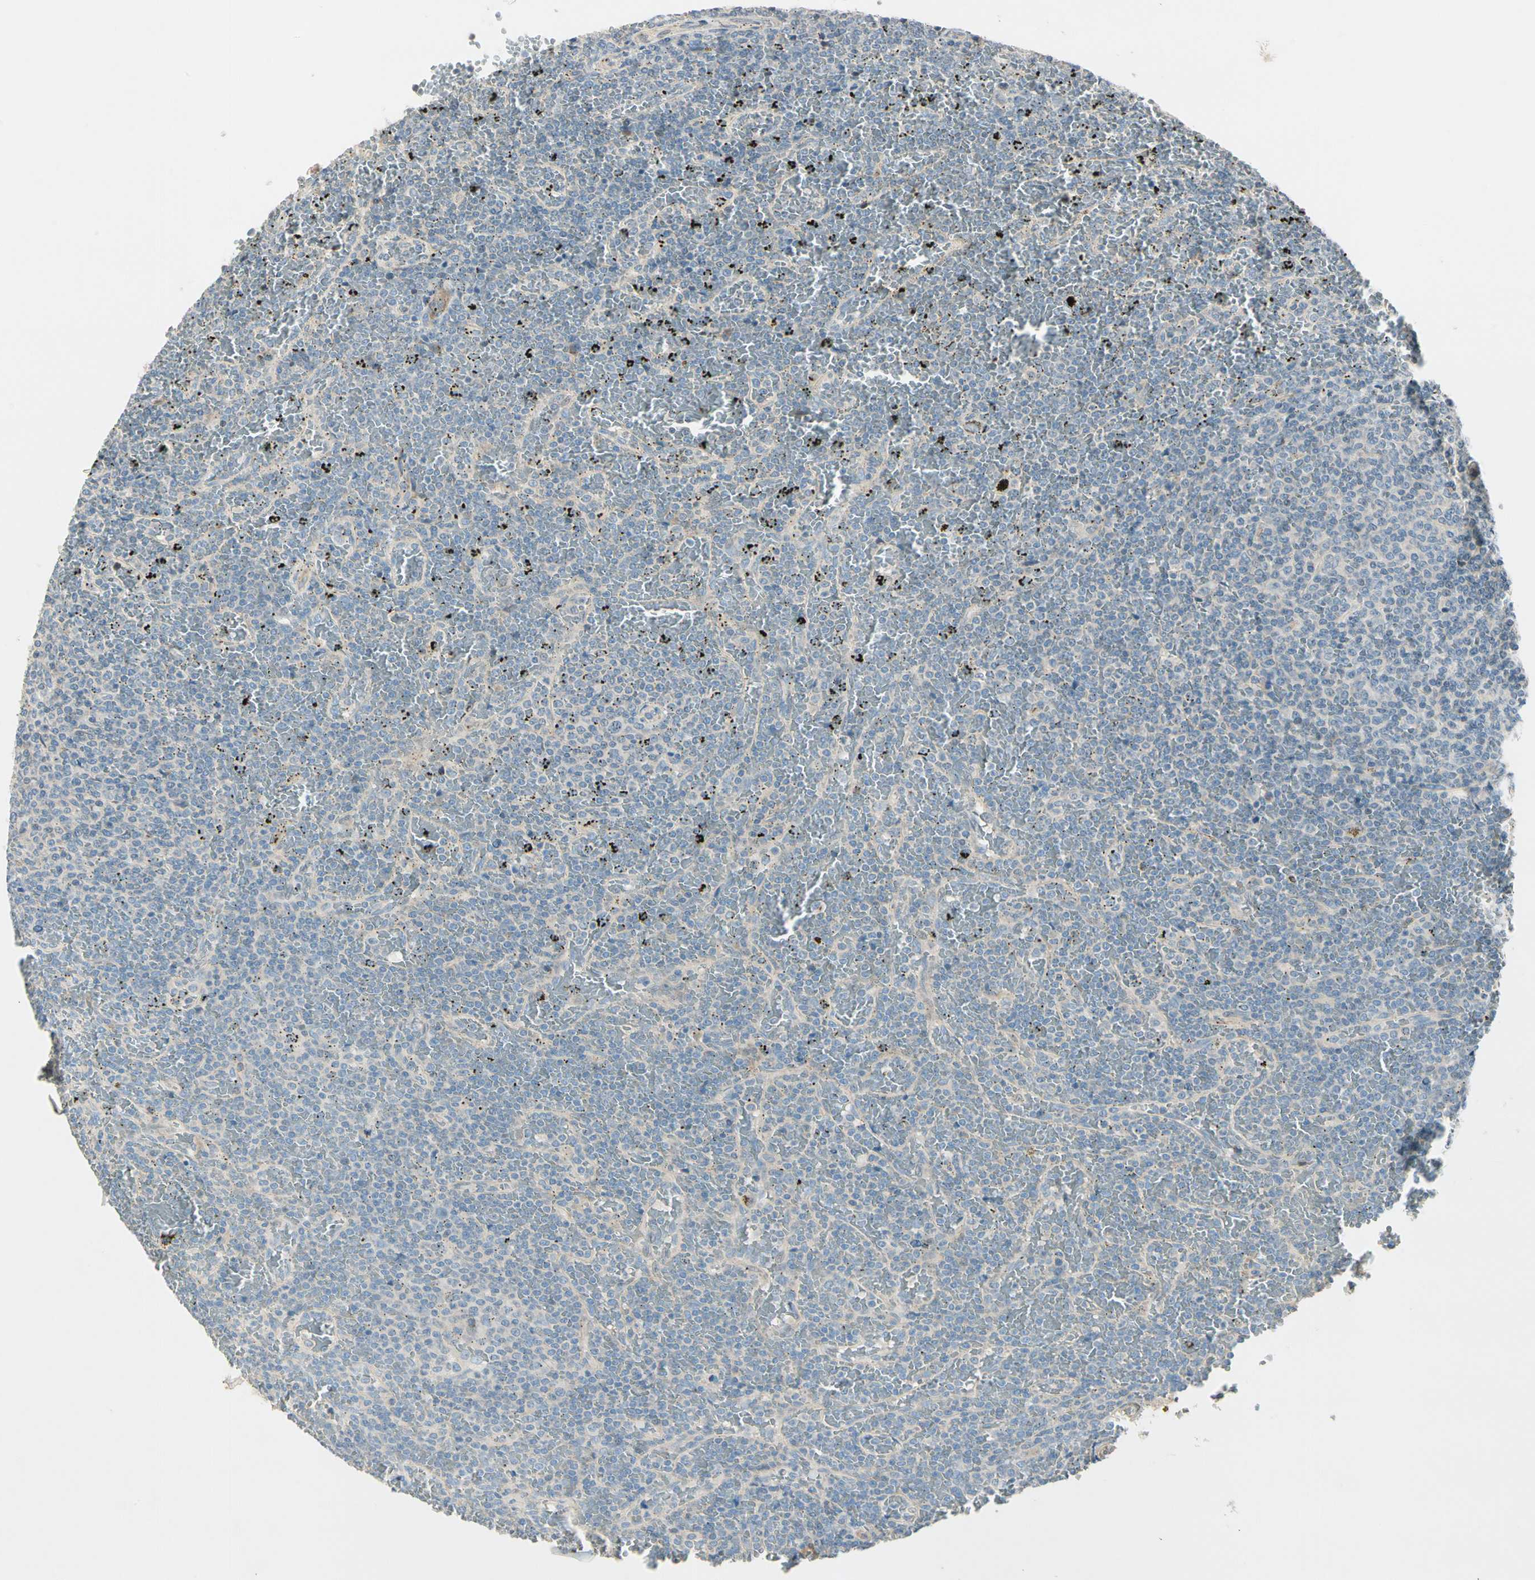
{"staining": {"intensity": "negative", "quantity": "none", "location": "none"}, "tissue": "lymphoma", "cell_type": "Tumor cells", "image_type": "cancer", "snomed": [{"axis": "morphology", "description": "Malignant lymphoma, non-Hodgkin's type, Low grade"}, {"axis": "topography", "description": "Spleen"}], "caption": "Tumor cells are negative for protein expression in human lymphoma.", "gene": "ADGRA3", "patient": {"sex": "female", "age": 77}}